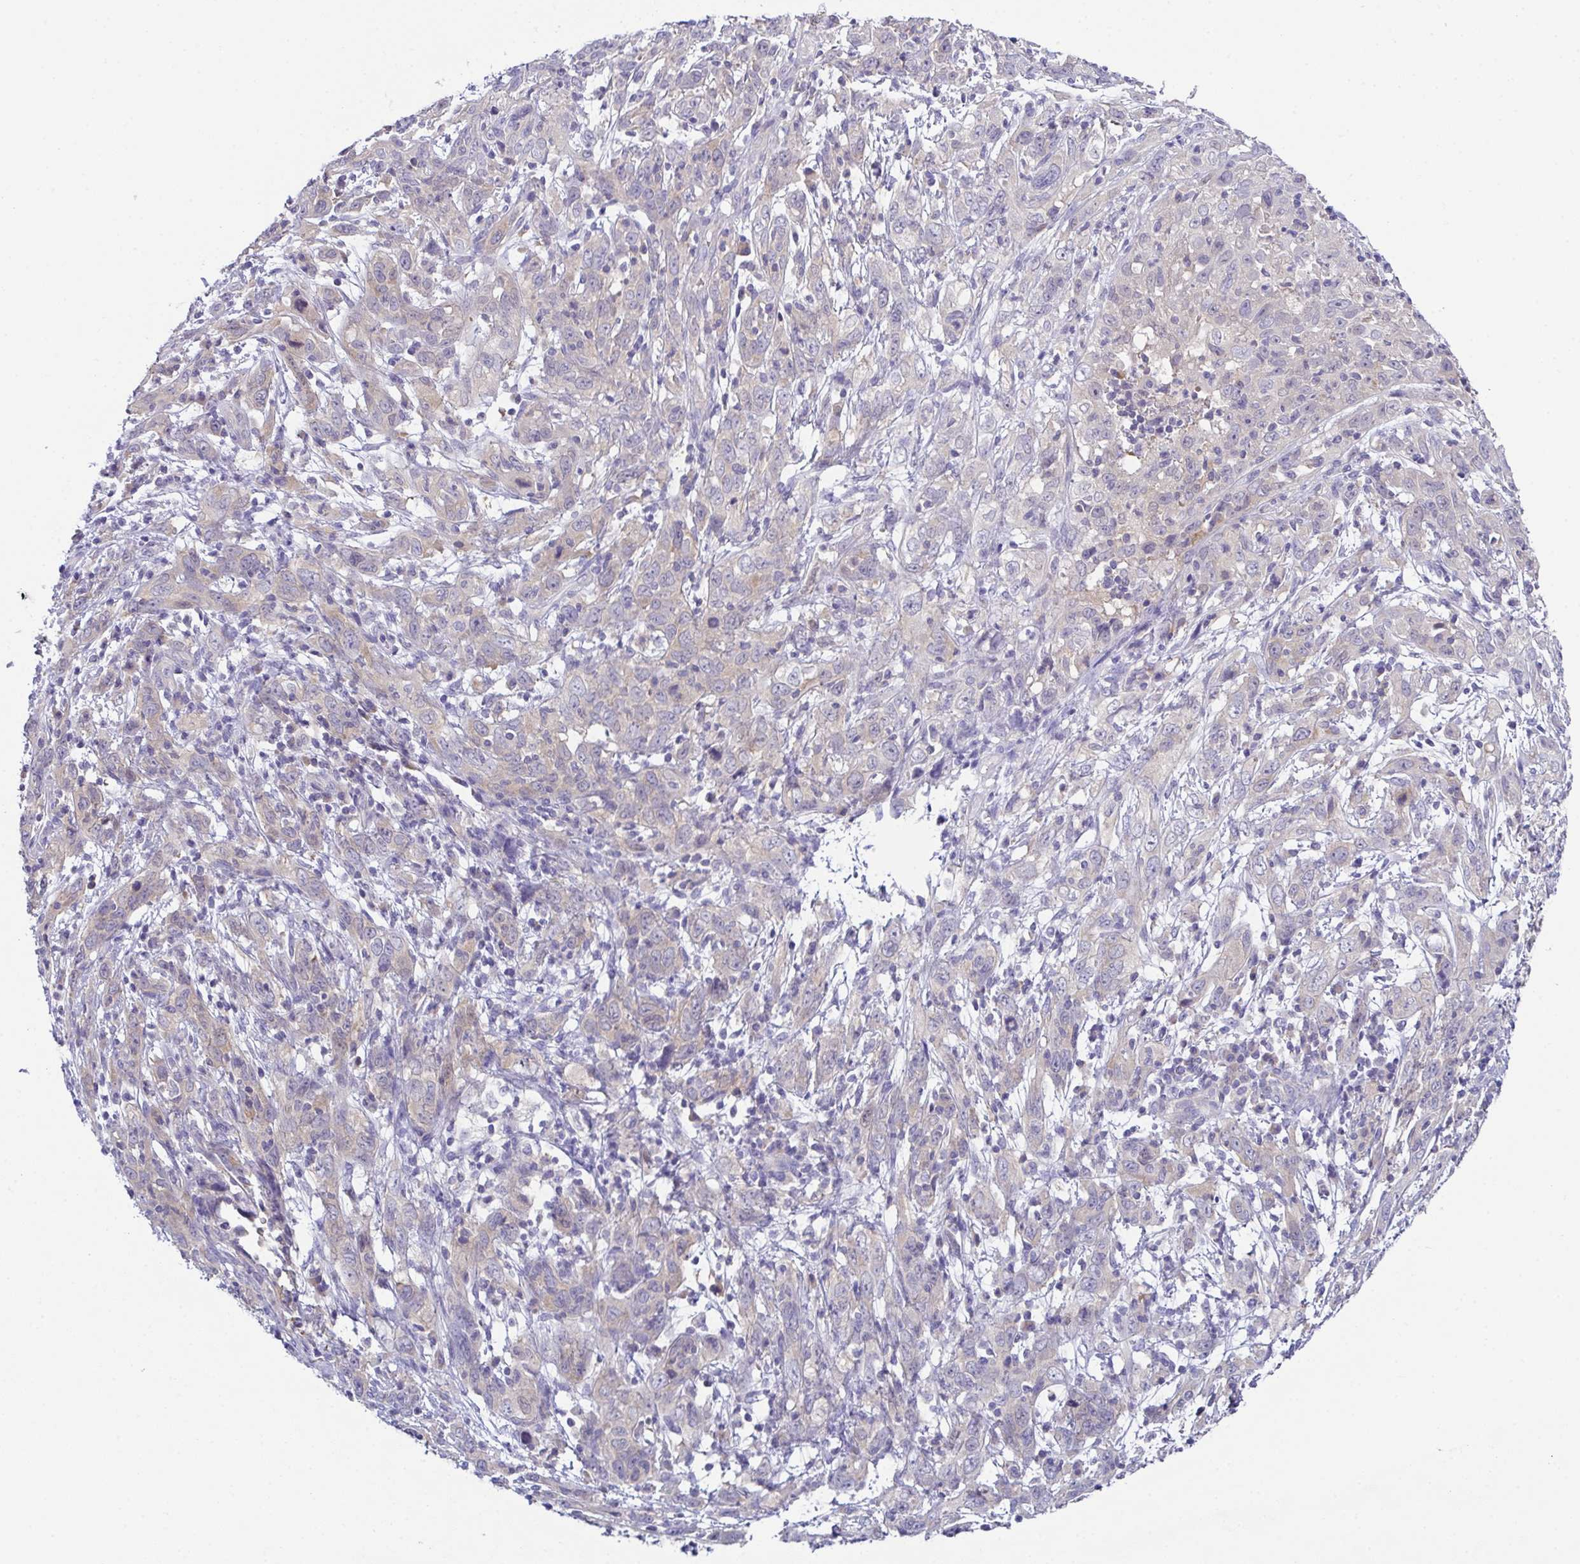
{"staining": {"intensity": "negative", "quantity": "none", "location": "none"}, "tissue": "cervical cancer", "cell_type": "Tumor cells", "image_type": "cancer", "snomed": [{"axis": "morphology", "description": "Adenocarcinoma, NOS"}, {"axis": "topography", "description": "Cervix"}], "caption": "Immunohistochemical staining of human cervical adenocarcinoma shows no significant staining in tumor cells.", "gene": "CFAP97D1", "patient": {"sex": "female", "age": 40}}